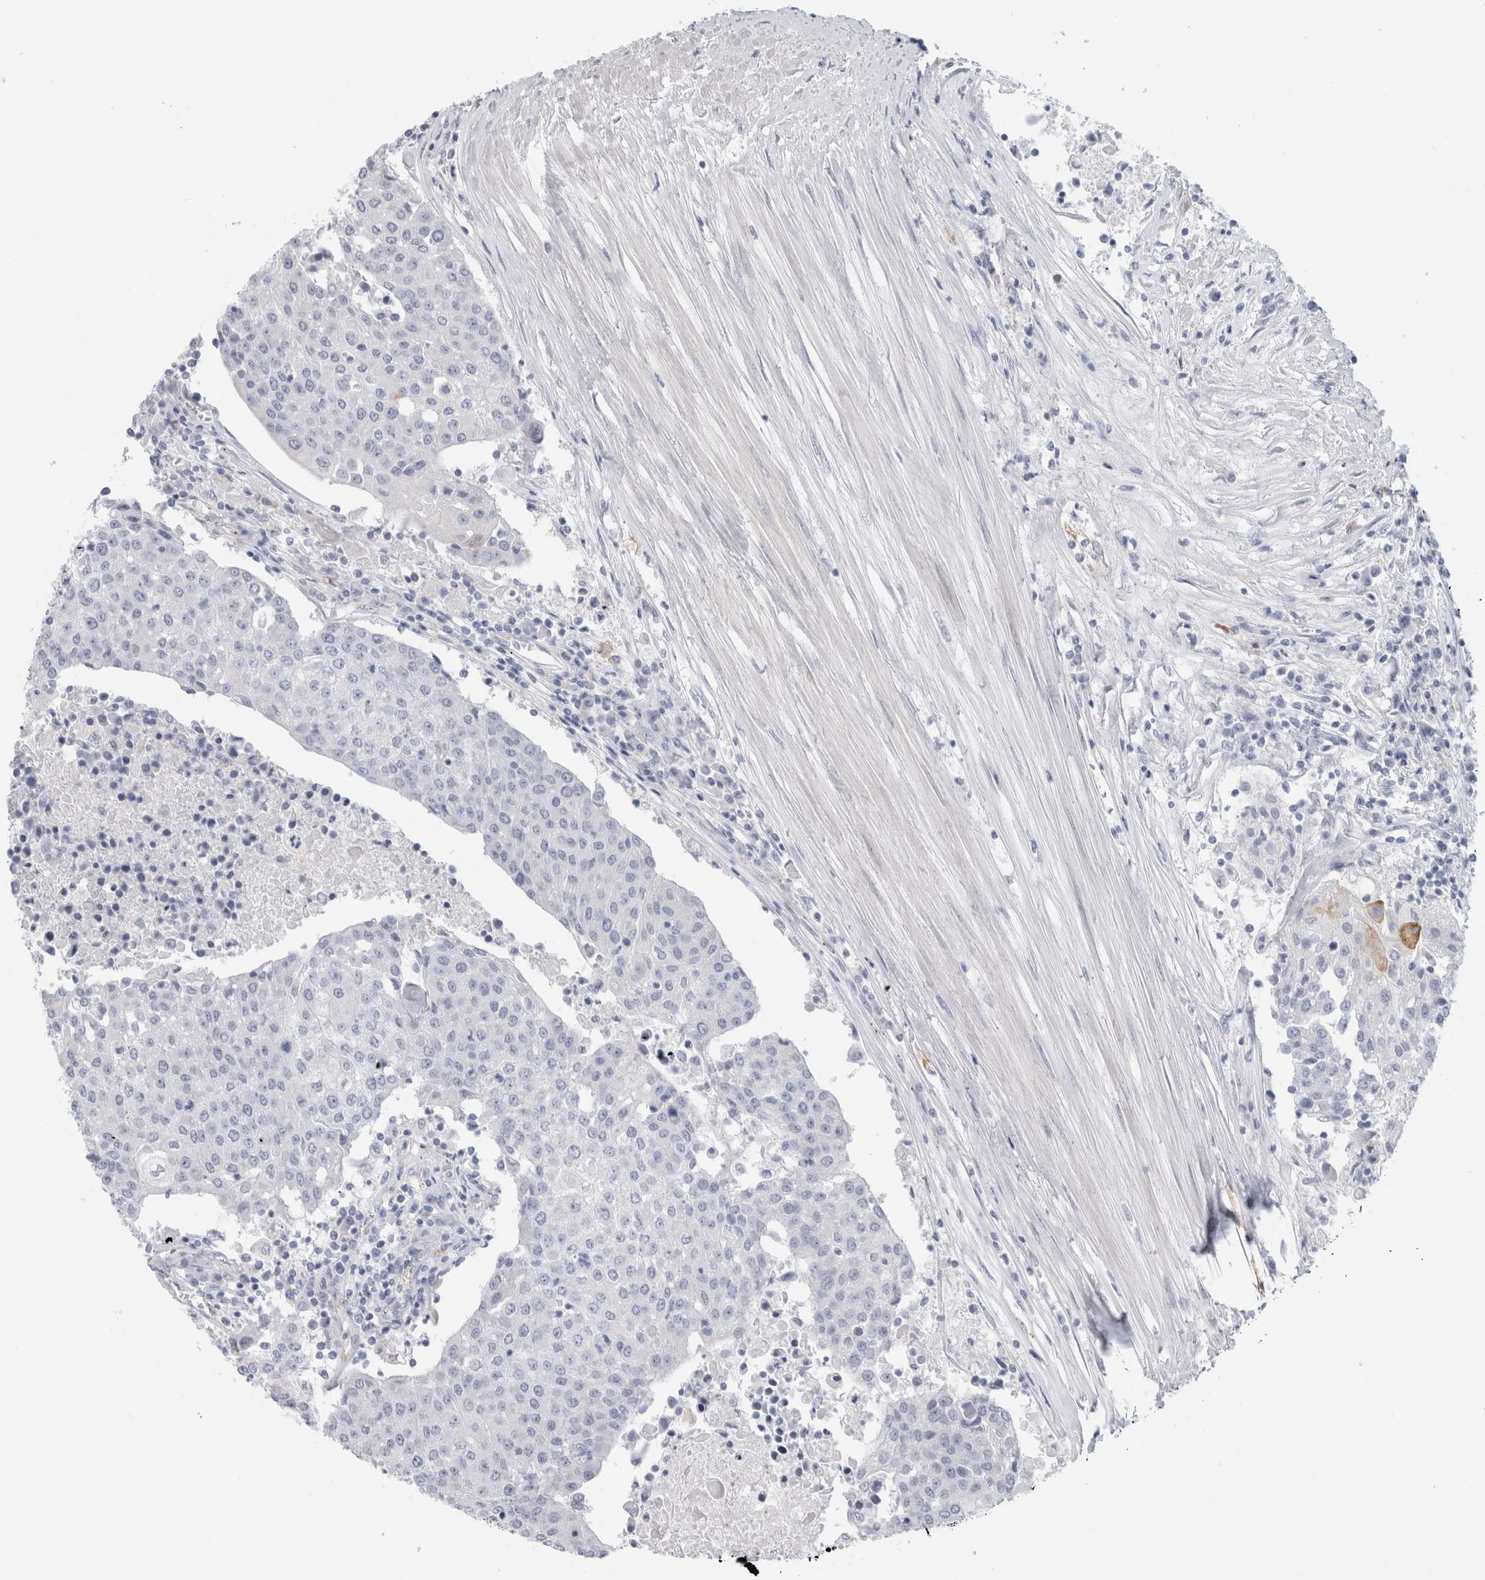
{"staining": {"intensity": "negative", "quantity": "none", "location": "none"}, "tissue": "urothelial cancer", "cell_type": "Tumor cells", "image_type": "cancer", "snomed": [{"axis": "morphology", "description": "Urothelial carcinoma, High grade"}, {"axis": "topography", "description": "Urinary bladder"}], "caption": "Immunohistochemistry (IHC) histopathology image of human urothelial cancer stained for a protein (brown), which reveals no positivity in tumor cells.", "gene": "ANKMY1", "patient": {"sex": "female", "age": 85}}